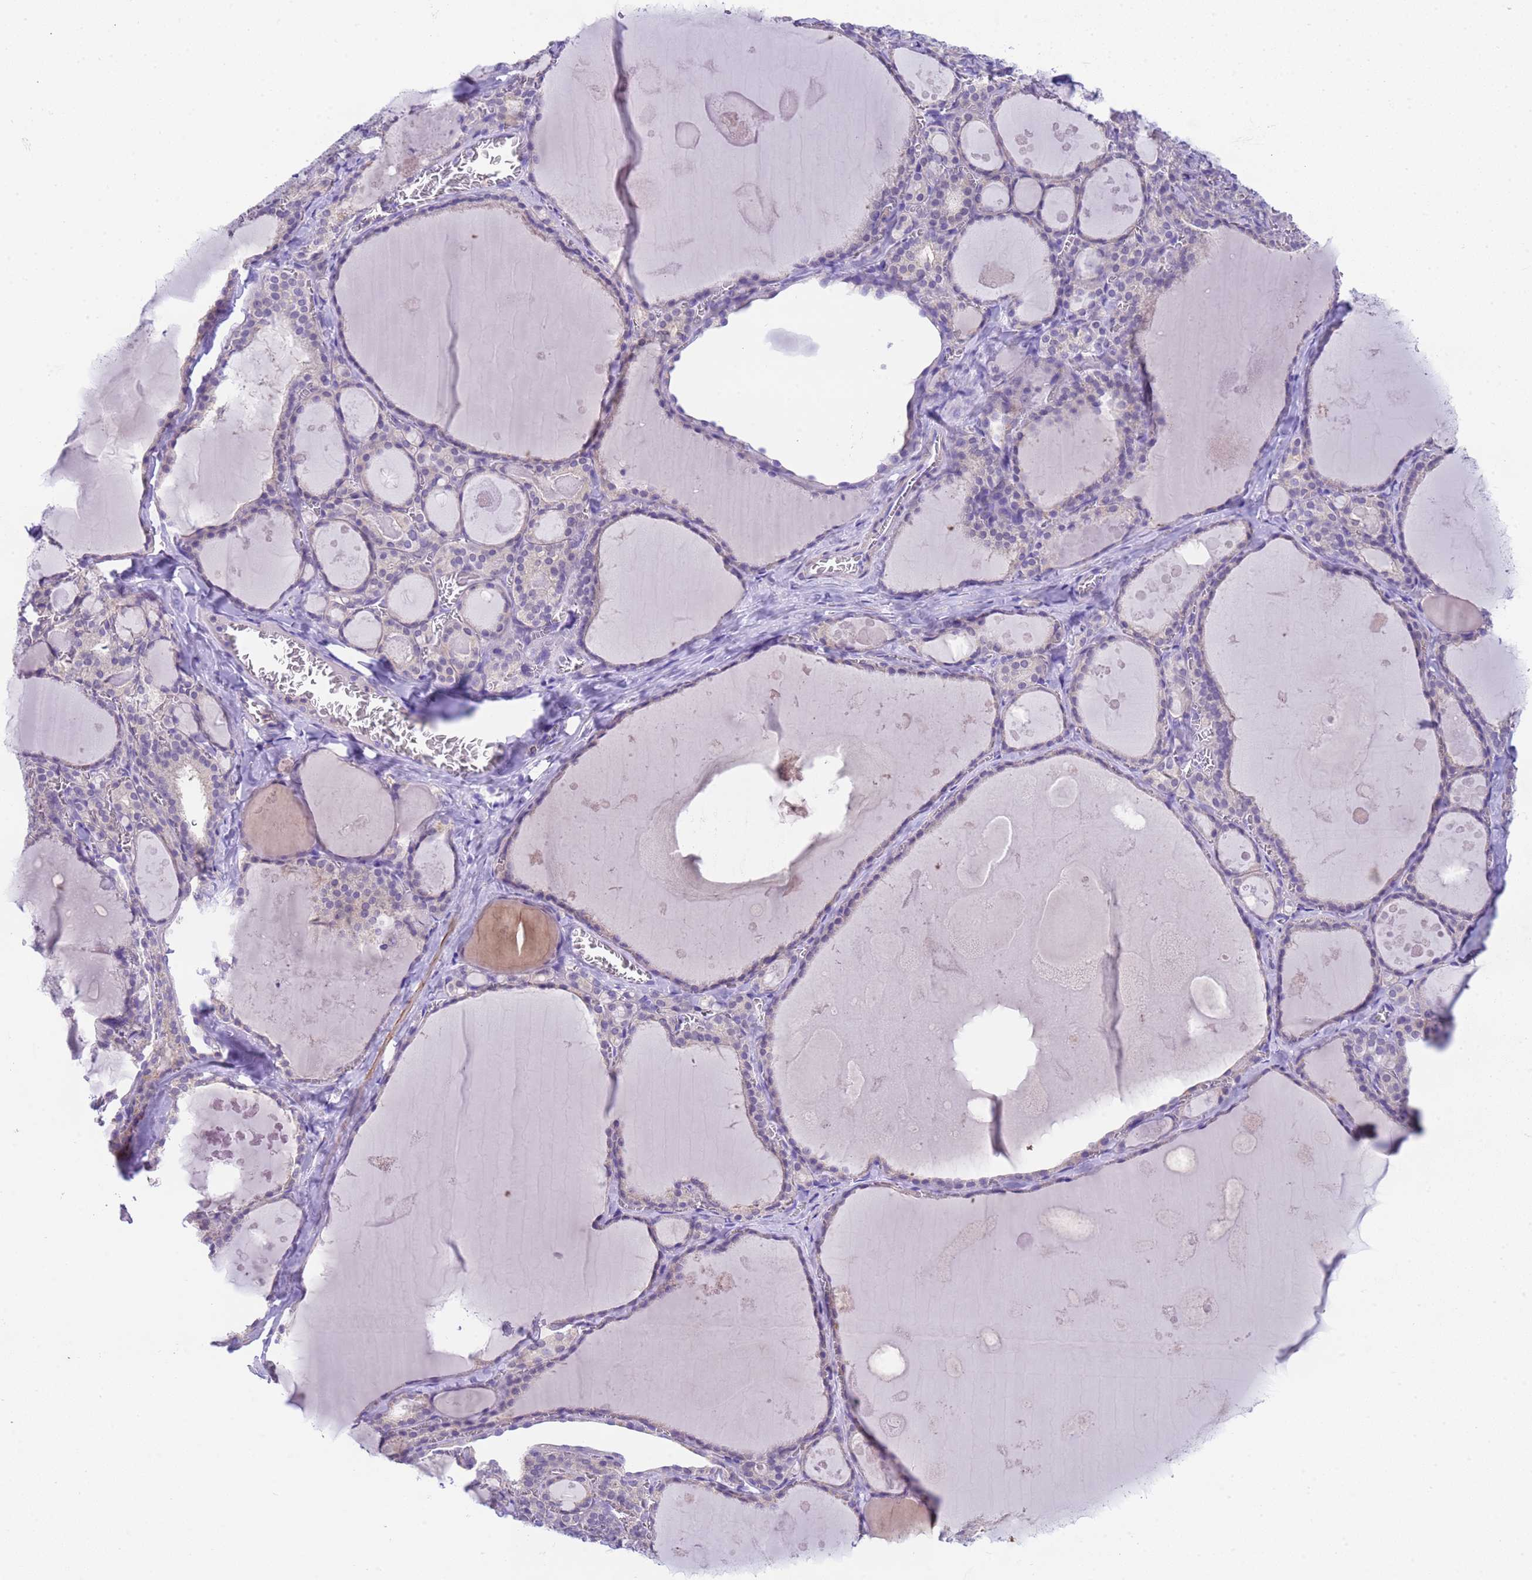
{"staining": {"intensity": "negative", "quantity": "none", "location": "none"}, "tissue": "thyroid gland", "cell_type": "Glandular cells", "image_type": "normal", "snomed": [{"axis": "morphology", "description": "Normal tissue, NOS"}, {"axis": "topography", "description": "Thyroid gland"}], "caption": "IHC micrograph of normal thyroid gland: thyroid gland stained with DAB displays no significant protein expression in glandular cells.", "gene": "USP38", "patient": {"sex": "male", "age": 56}}